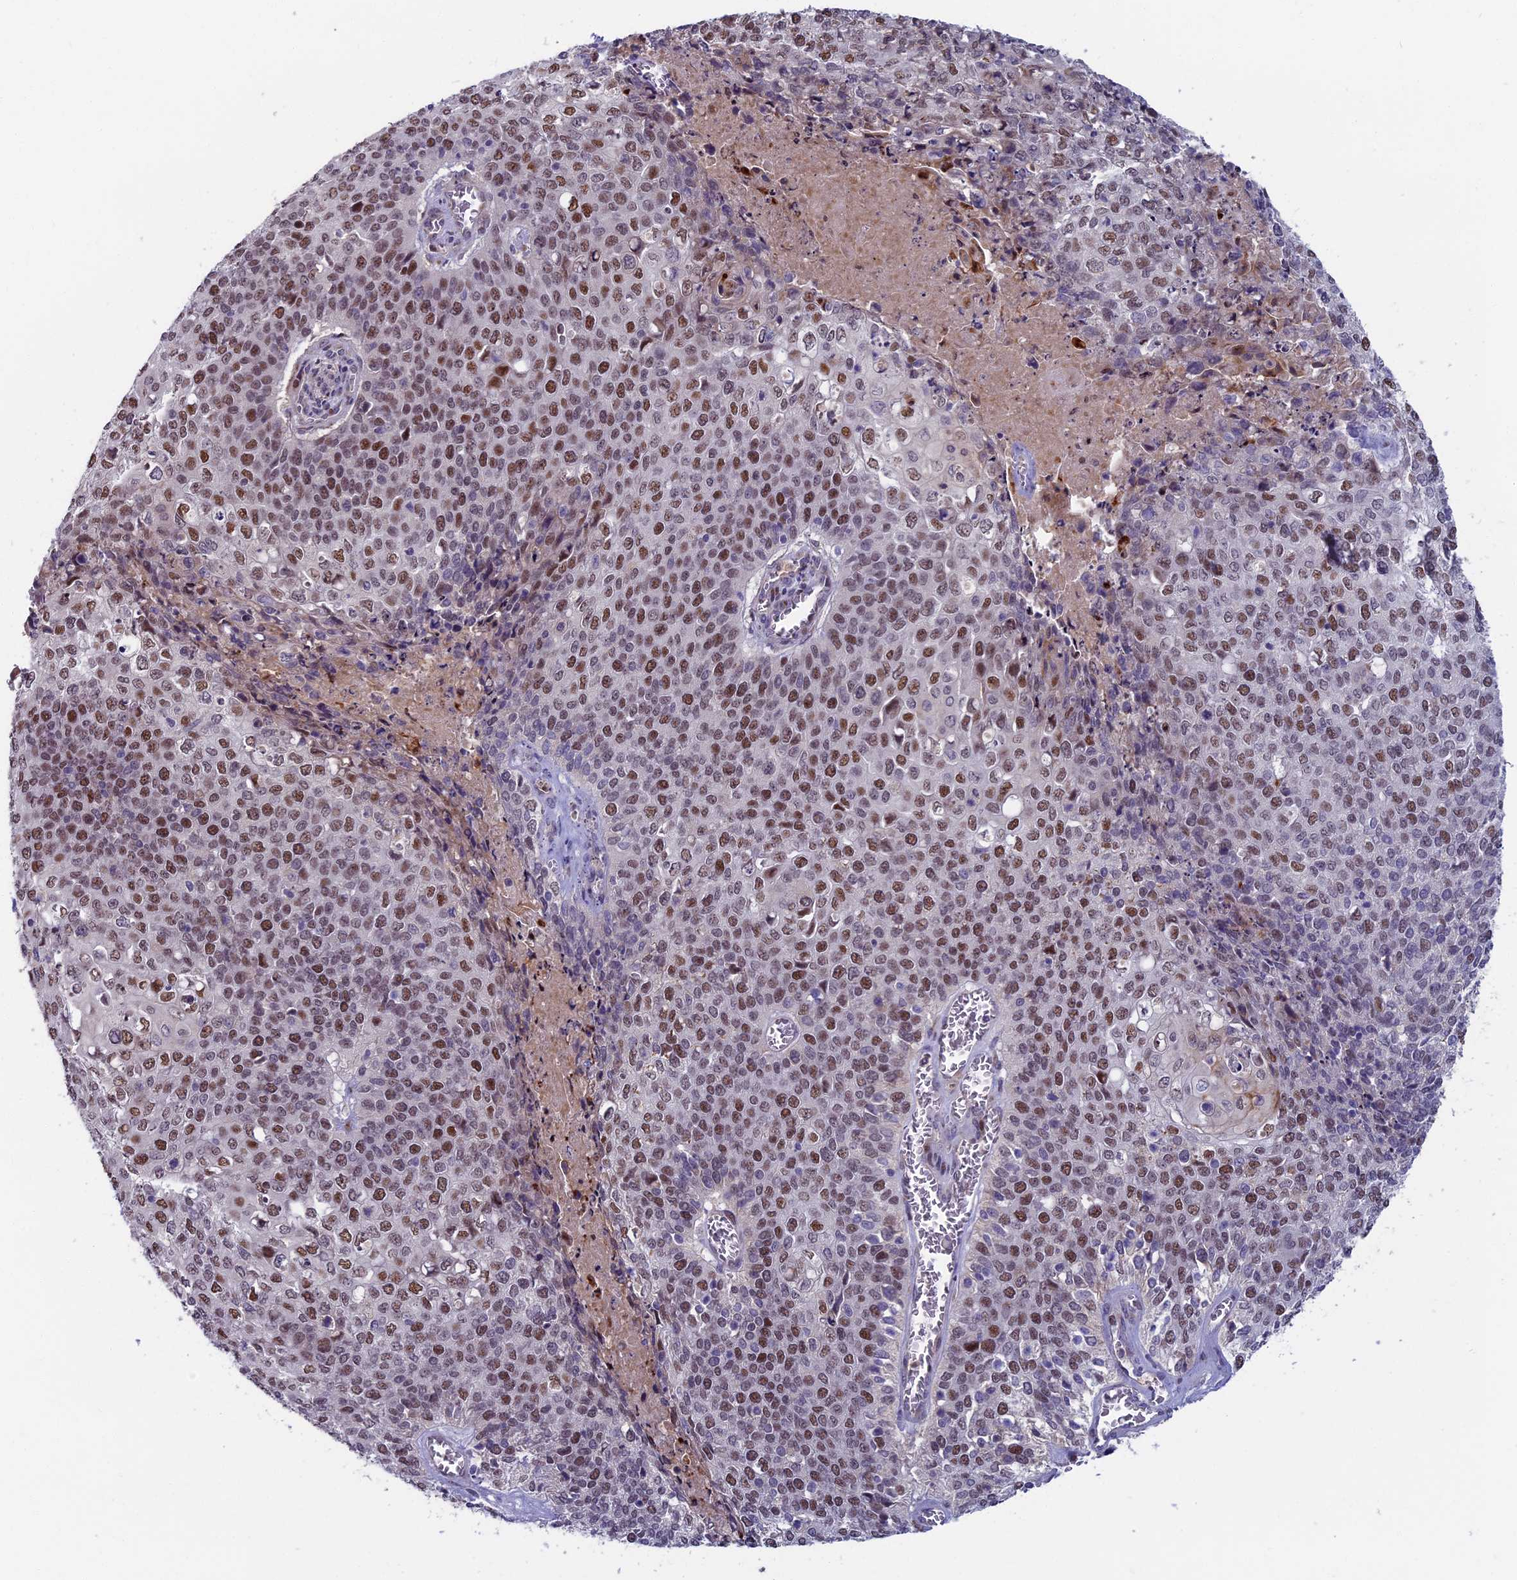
{"staining": {"intensity": "moderate", "quantity": ">75%", "location": "nuclear"}, "tissue": "cervical cancer", "cell_type": "Tumor cells", "image_type": "cancer", "snomed": [{"axis": "morphology", "description": "Squamous cell carcinoma, NOS"}, {"axis": "topography", "description": "Cervix"}], "caption": "A brown stain labels moderate nuclear positivity of a protein in cervical cancer tumor cells.", "gene": "LIG1", "patient": {"sex": "female", "age": 39}}